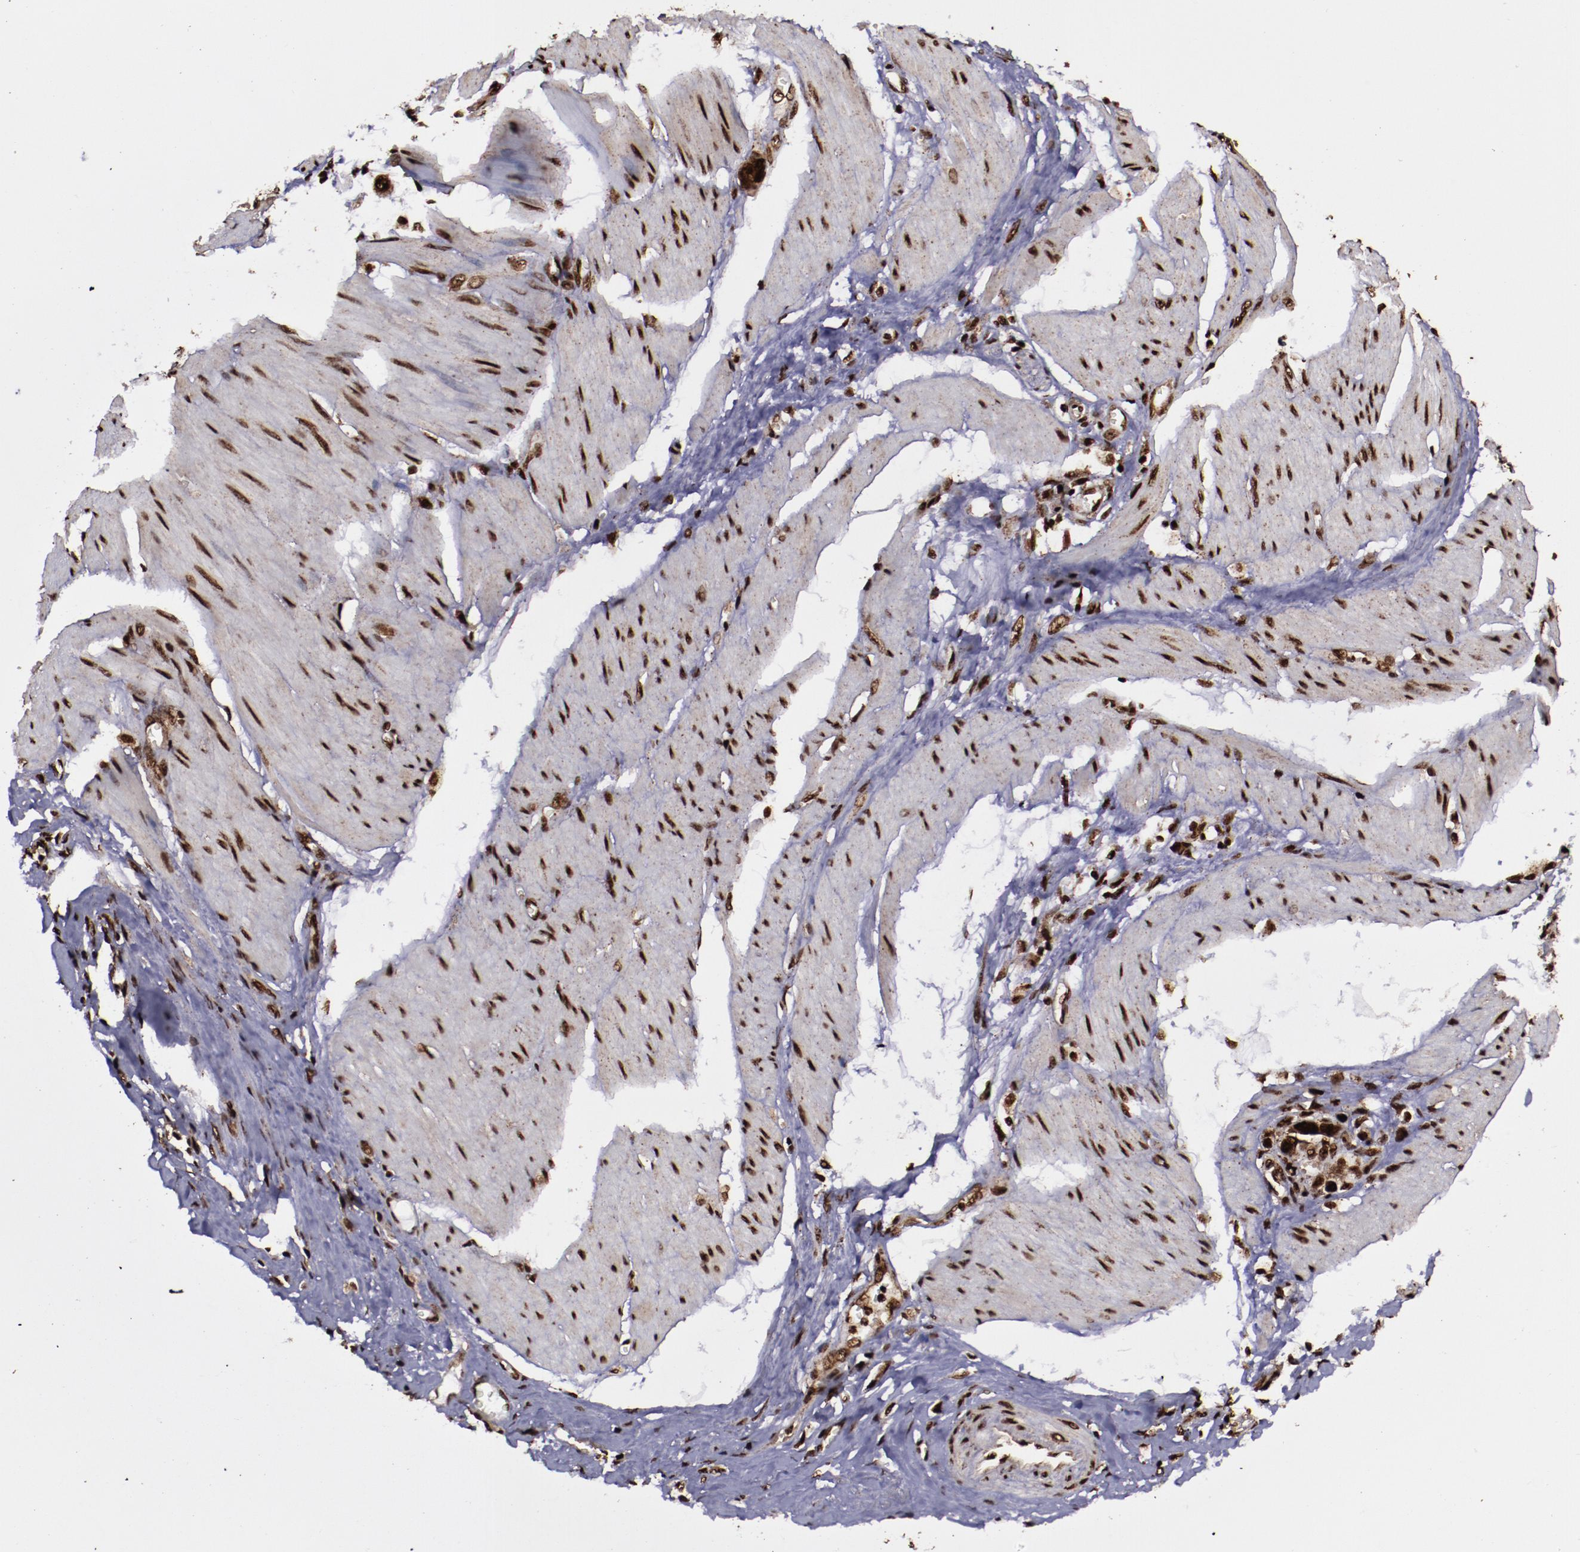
{"staining": {"intensity": "strong", "quantity": ">75%", "location": "nuclear"}, "tissue": "stomach cancer", "cell_type": "Tumor cells", "image_type": "cancer", "snomed": [{"axis": "morphology", "description": "Adenocarcinoma, NOS"}, {"axis": "topography", "description": "Stomach"}], "caption": "Protein expression analysis of stomach cancer demonstrates strong nuclear positivity in about >75% of tumor cells.", "gene": "SNW1", "patient": {"sex": "male", "age": 78}}